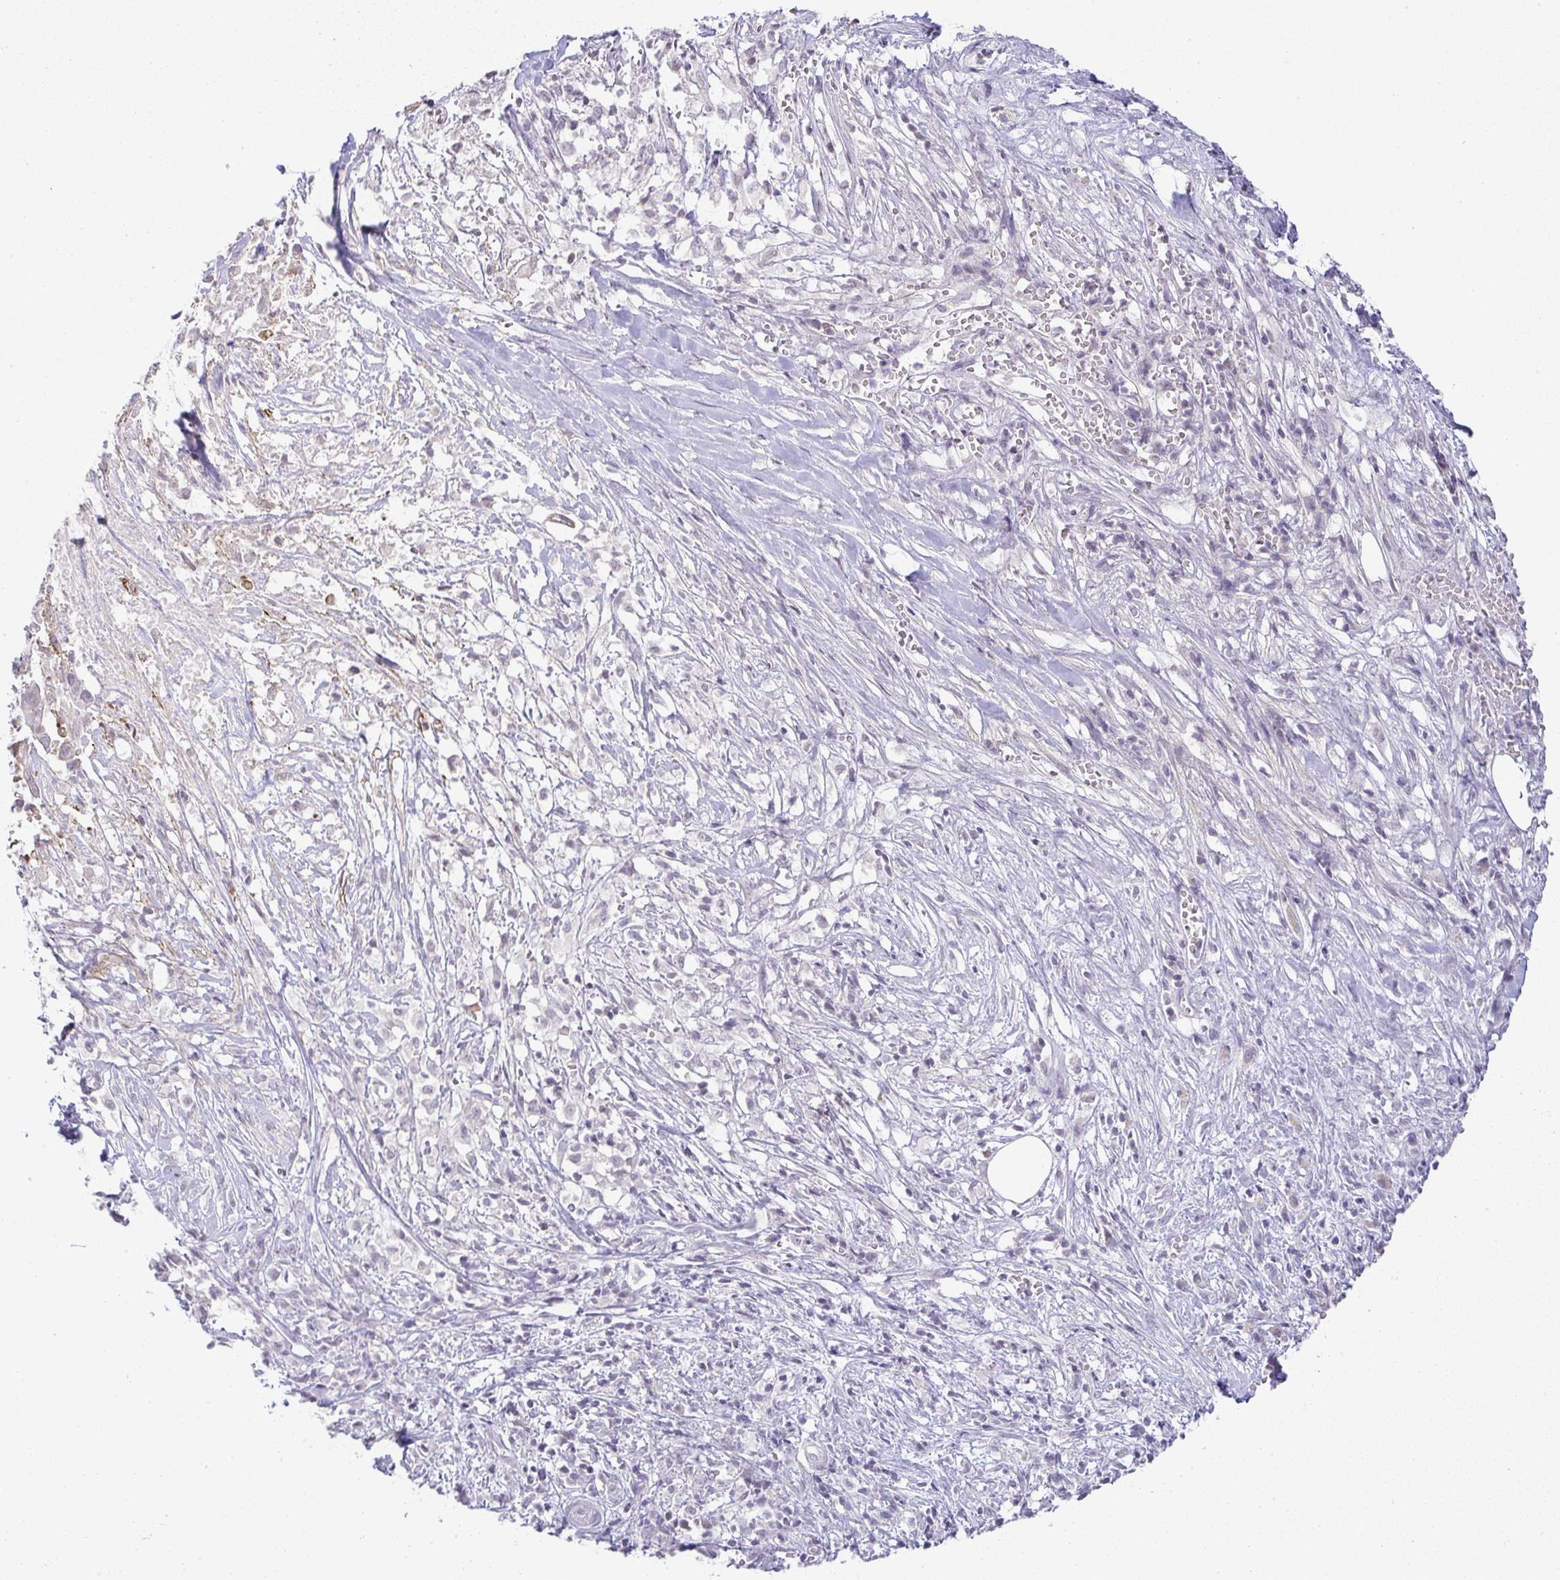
{"staining": {"intensity": "negative", "quantity": "none", "location": "none"}, "tissue": "pancreatic cancer", "cell_type": "Tumor cells", "image_type": "cancer", "snomed": [{"axis": "morphology", "description": "Adenocarcinoma, NOS"}, {"axis": "topography", "description": "Pancreas"}], "caption": "Image shows no protein positivity in tumor cells of pancreatic cancer (adenocarcinoma) tissue.", "gene": "CACNA1S", "patient": {"sex": "male", "age": 61}}